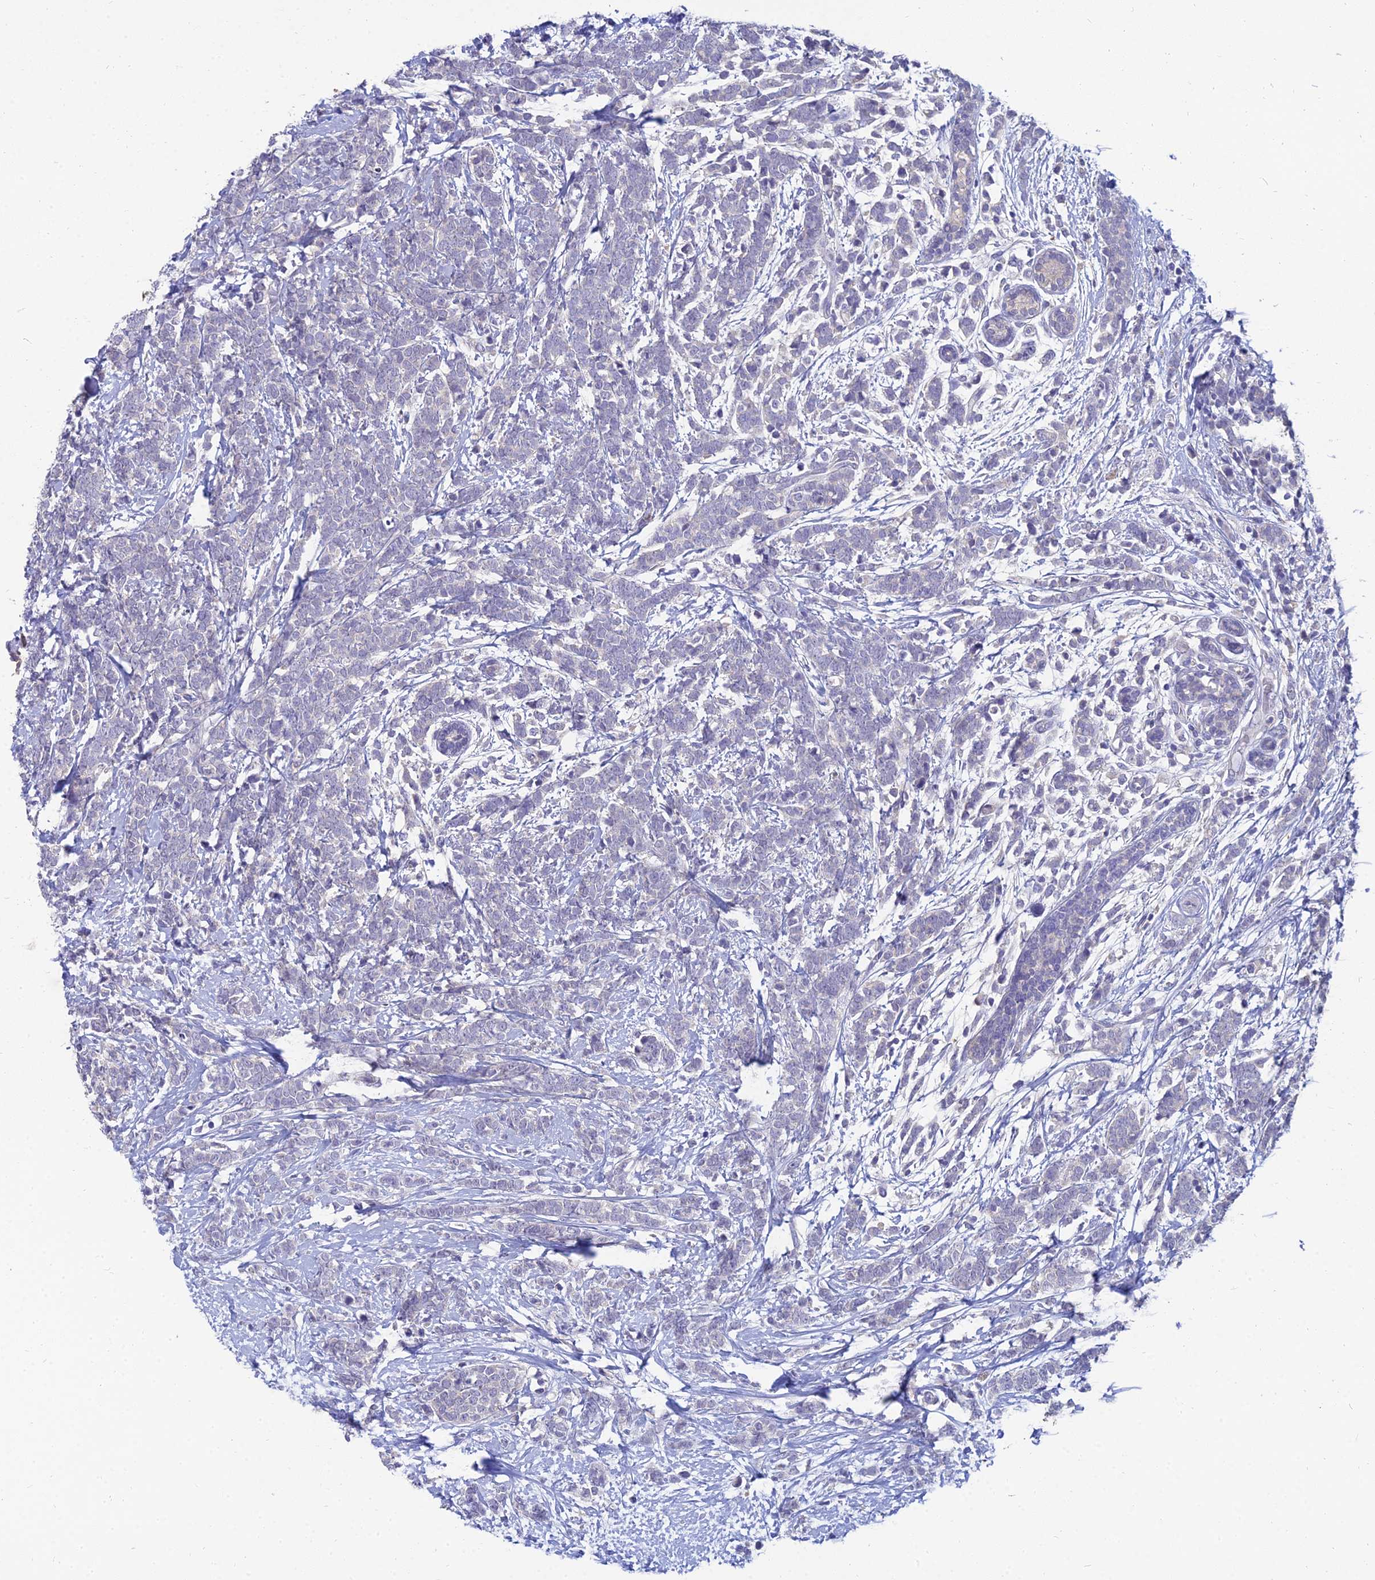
{"staining": {"intensity": "negative", "quantity": "none", "location": "none"}, "tissue": "breast cancer", "cell_type": "Tumor cells", "image_type": "cancer", "snomed": [{"axis": "morphology", "description": "Lobular carcinoma"}, {"axis": "topography", "description": "Breast"}], "caption": "This is a photomicrograph of IHC staining of breast cancer (lobular carcinoma), which shows no staining in tumor cells.", "gene": "NPY", "patient": {"sex": "female", "age": 58}}